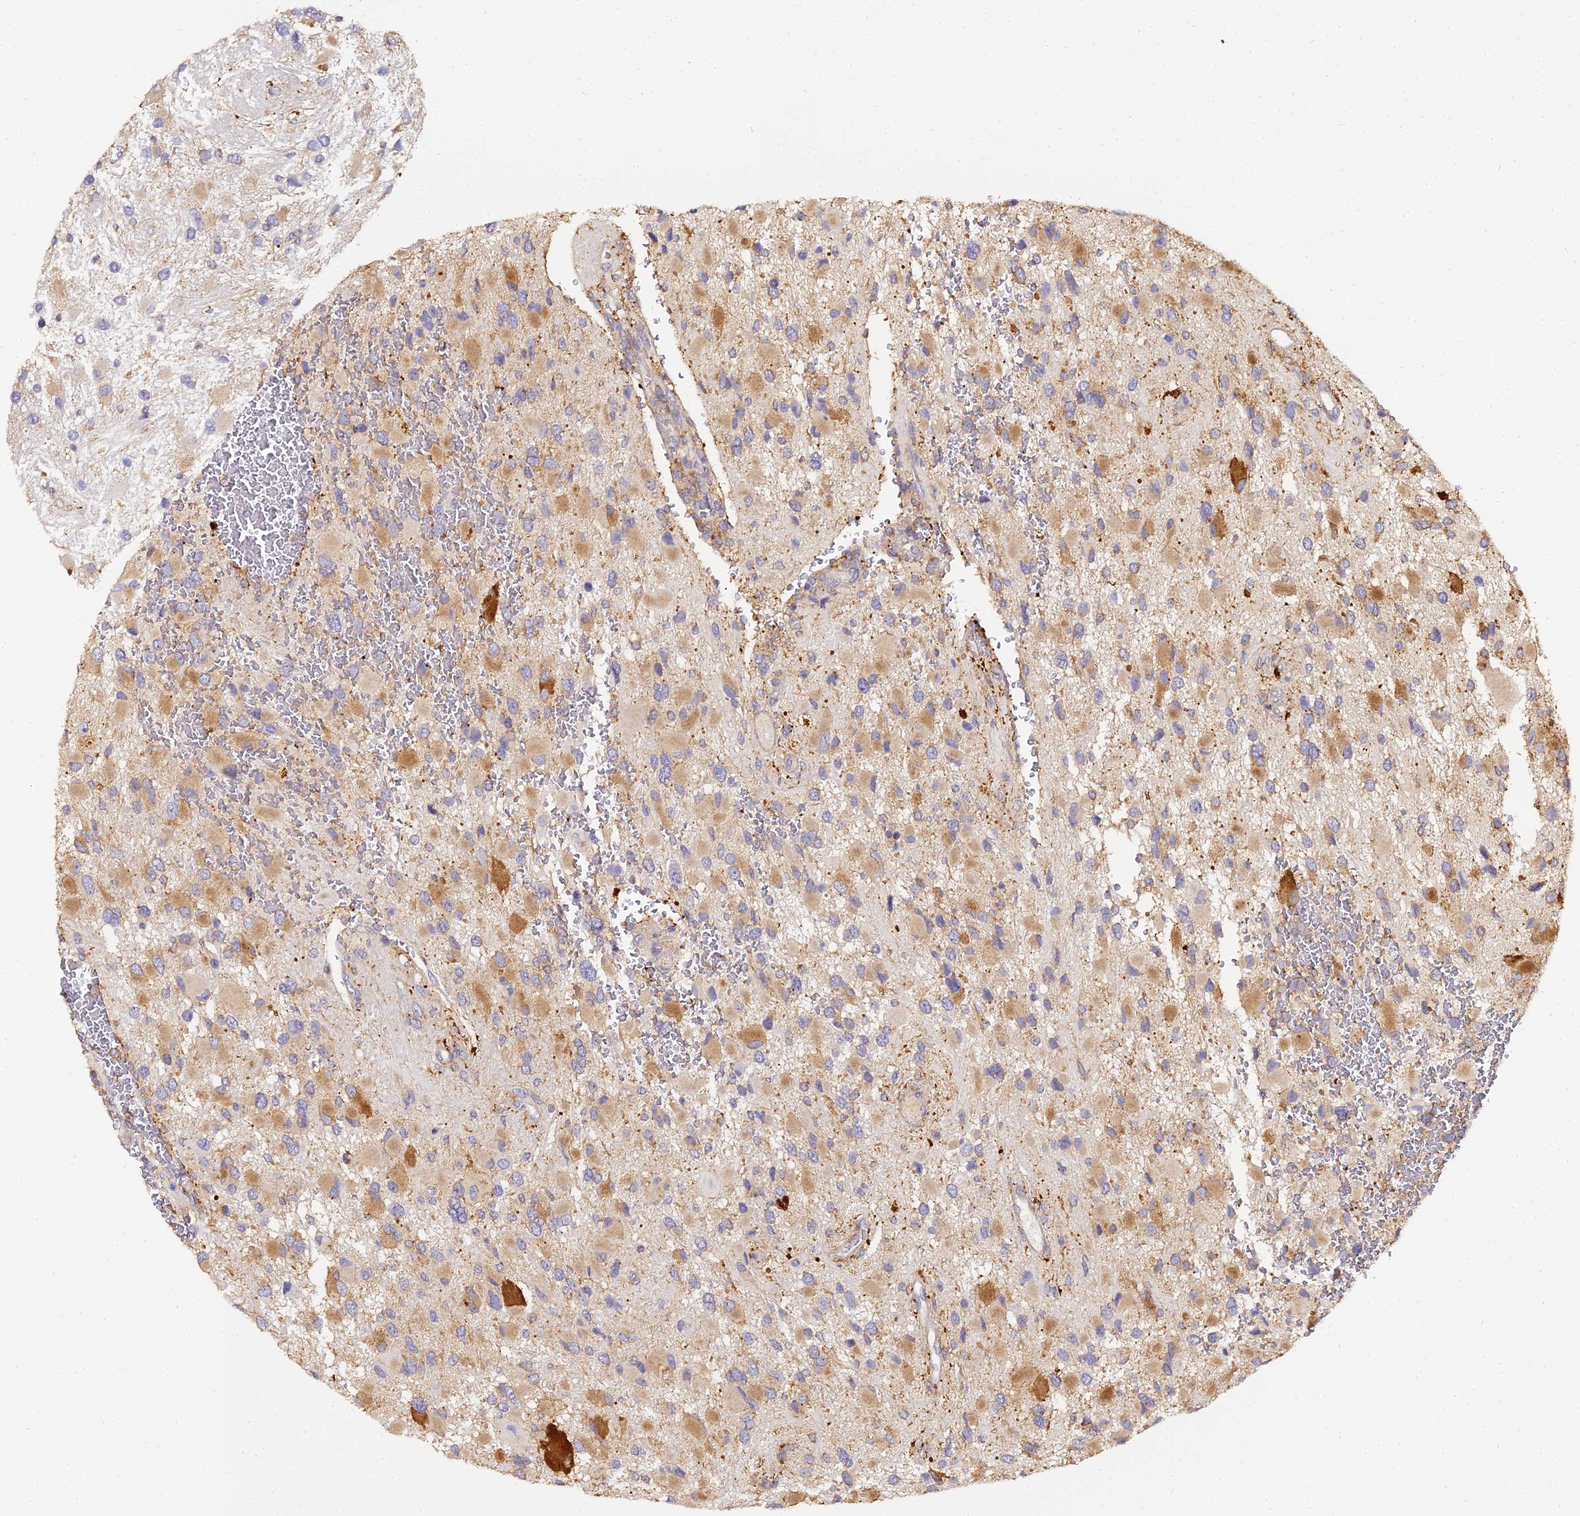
{"staining": {"intensity": "moderate", "quantity": "25%-75%", "location": "cytoplasmic/membranous"}, "tissue": "glioma", "cell_type": "Tumor cells", "image_type": "cancer", "snomed": [{"axis": "morphology", "description": "Glioma, malignant, High grade"}, {"axis": "topography", "description": "Brain"}], "caption": "Moderate cytoplasmic/membranous staining for a protein is present in about 25%-75% of tumor cells of glioma using immunohistochemistry.", "gene": "ARL8B", "patient": {"sex": "male", "age": 53}}